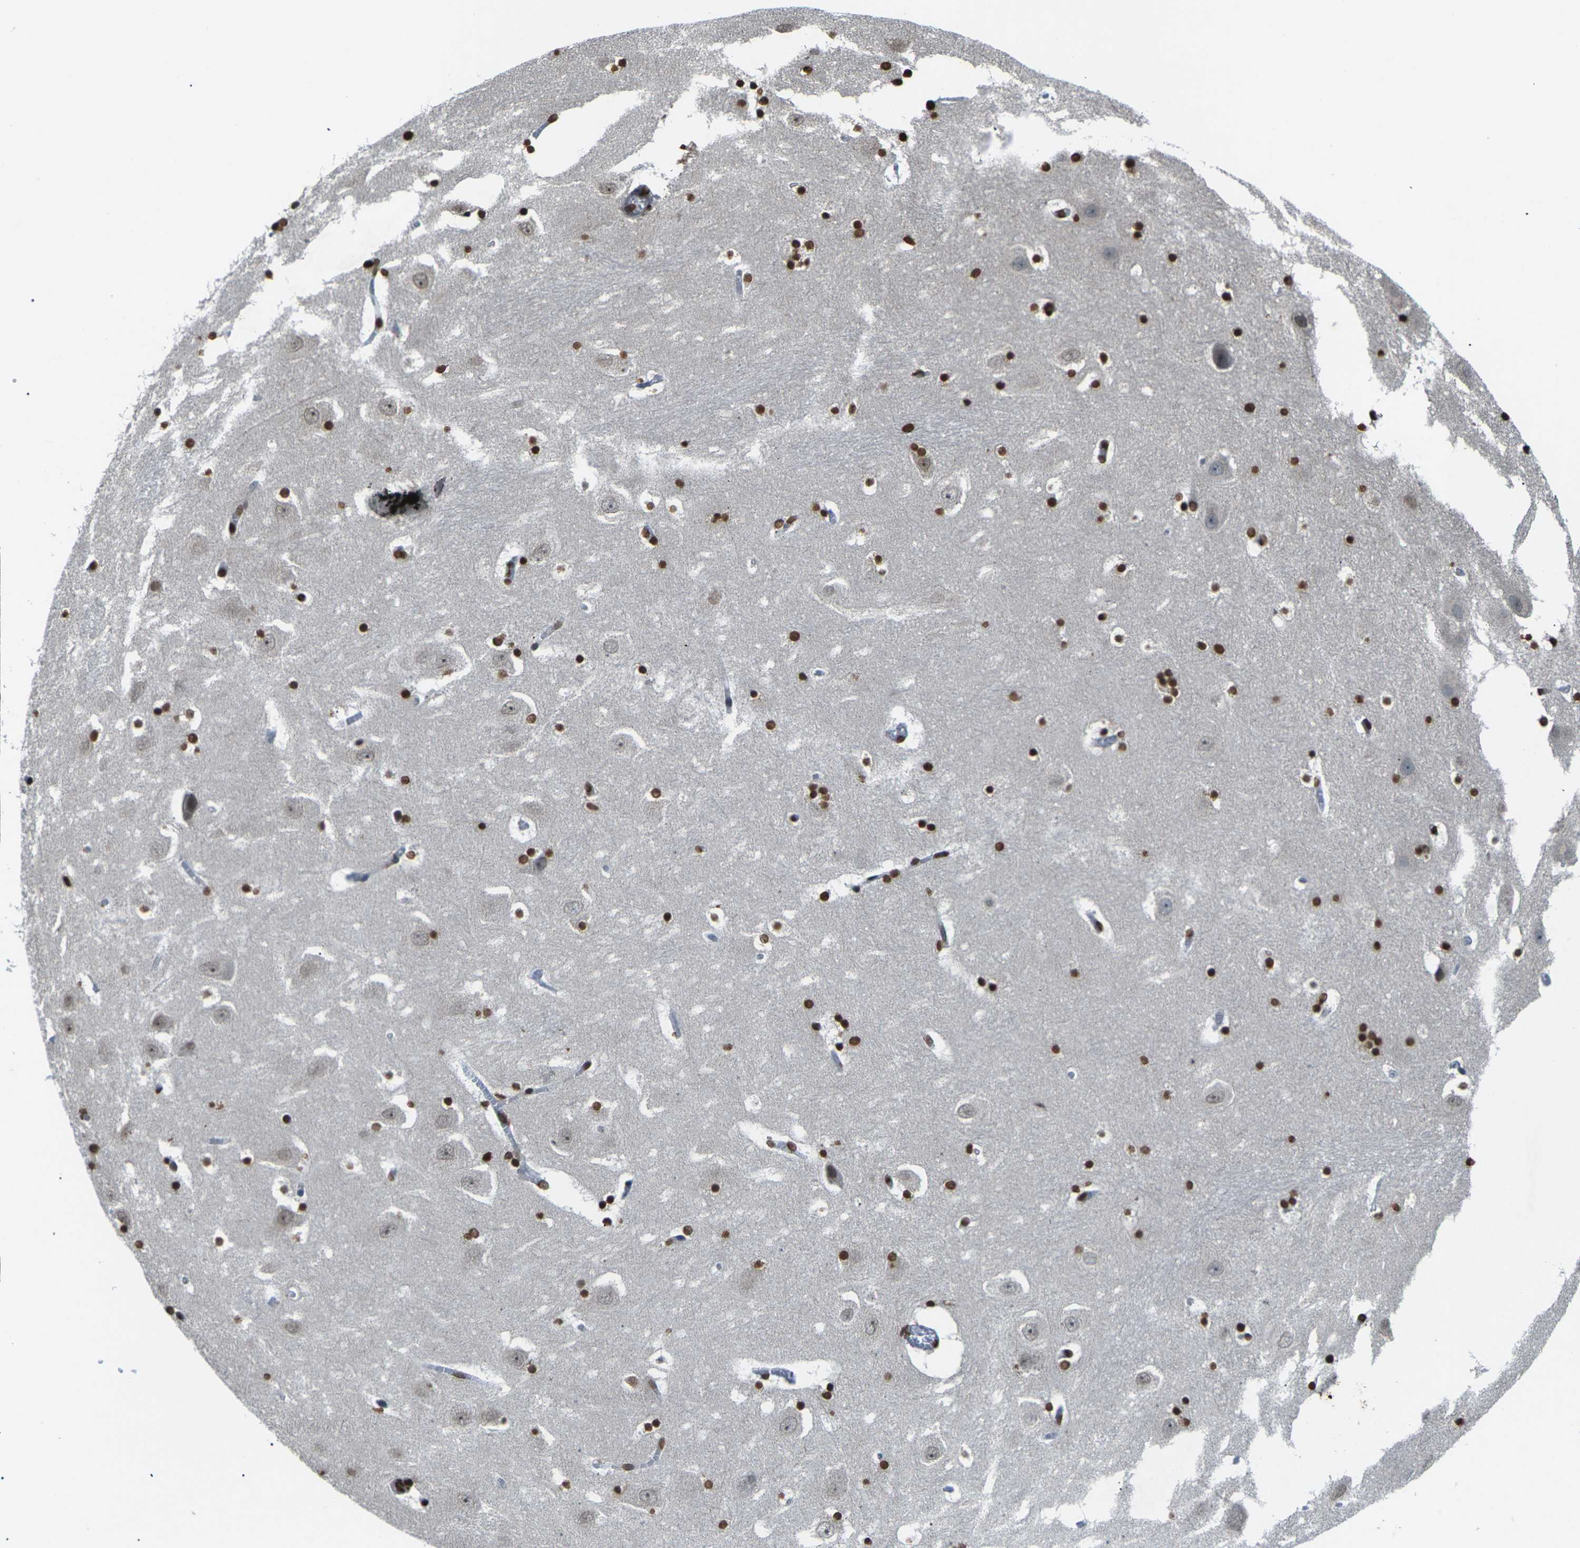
{"staining": {"intensity": "strong", "quantity": ">75%", "location": "nuclear"}, "tissue": "hippocampus", "cell_type": "Glial cells", "image_type": "normal", "snomed": [{"axis": "morphology", "description": "Normal tissue, NOS"}, {"axis": "topography", "description": "Hippocampus"}], "caption": "Immunohistochemical staining of benign hippocampus shows high levels of strong nuclear staining in approximately >75% of glial cells.", "gene": "EMSY", "patient": {"sex": "male", "age": 45}}